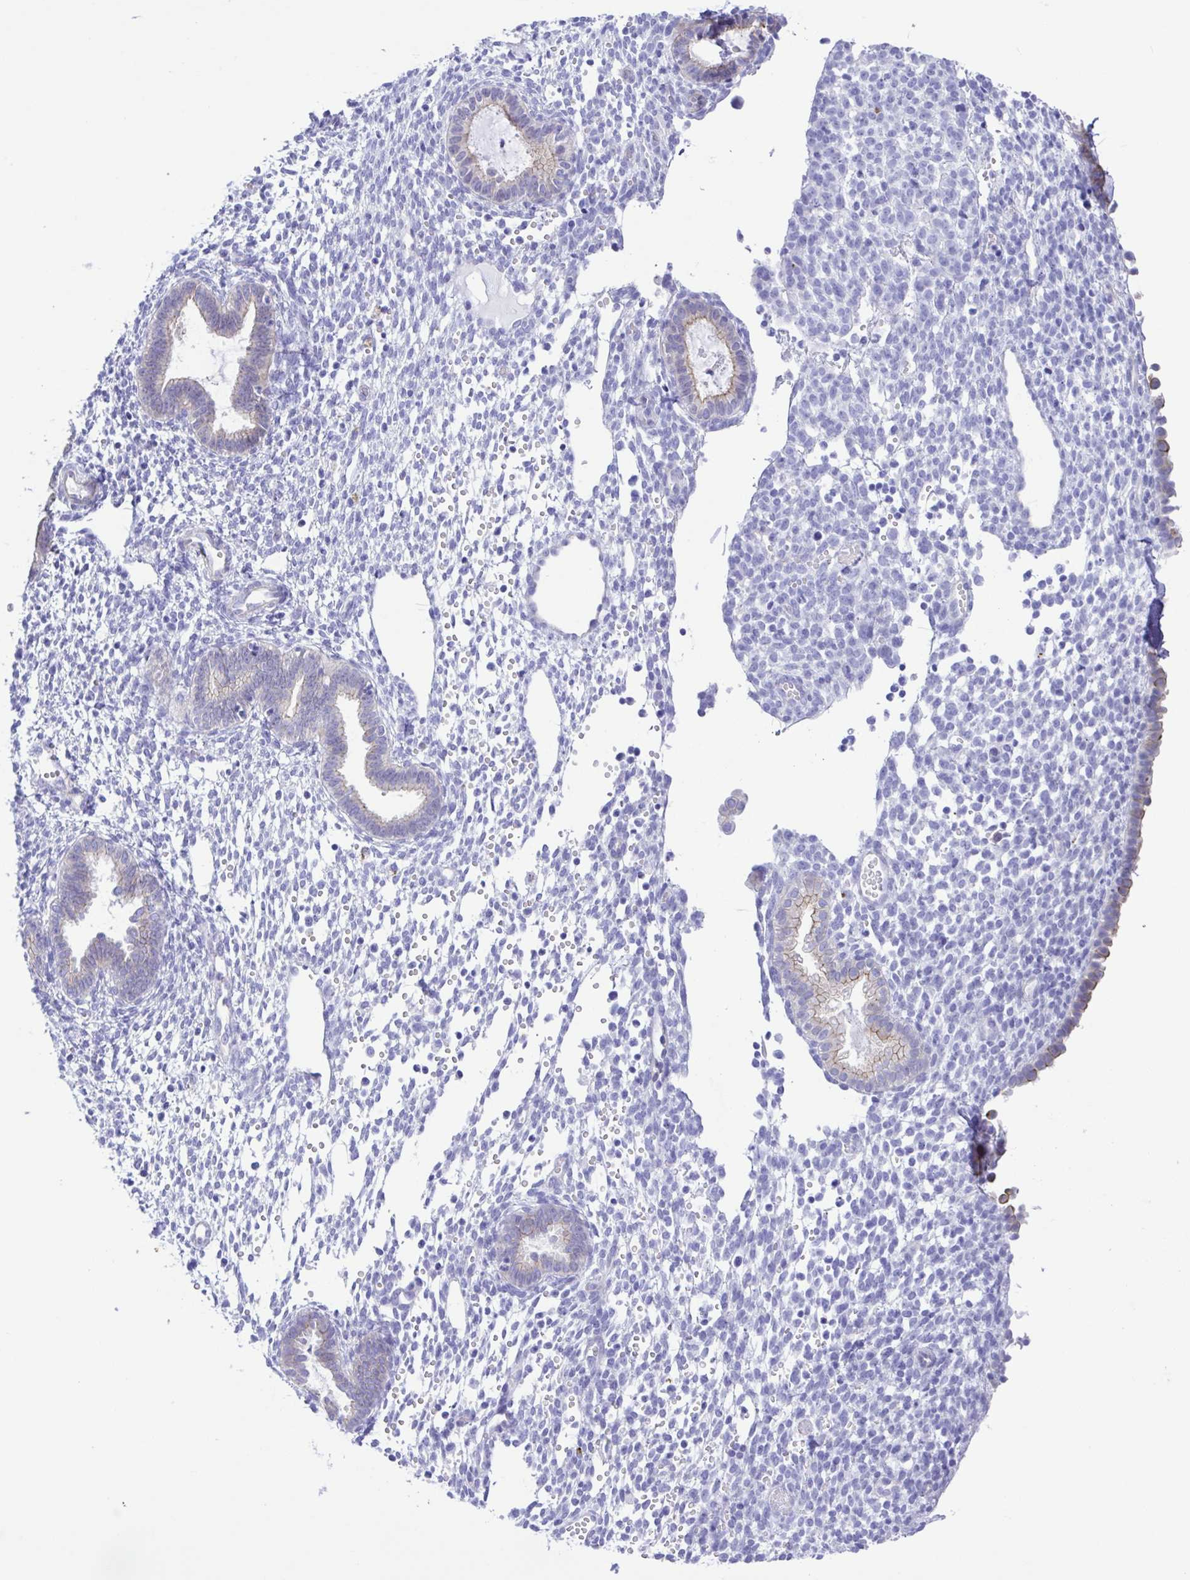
{"staining": {"intensity": "negative", "quantity": "none", "location": "none"}, "tissue": "endometrium", "cell_type": "Cells in endometrial stroma", "image_type": "normal", "snomed": [{"axis": "morphology", "description": "Normal tissue, NOS"}, {"axis": "topography", "description": "Endometrium"}], "caption": "This is a image of immunohistochemistry staining of benign endometrium, which shows no expression in cells in endometrial stroma.", "gene": "CYP11A1", "patient": {"sex": "female", "age": 36}}